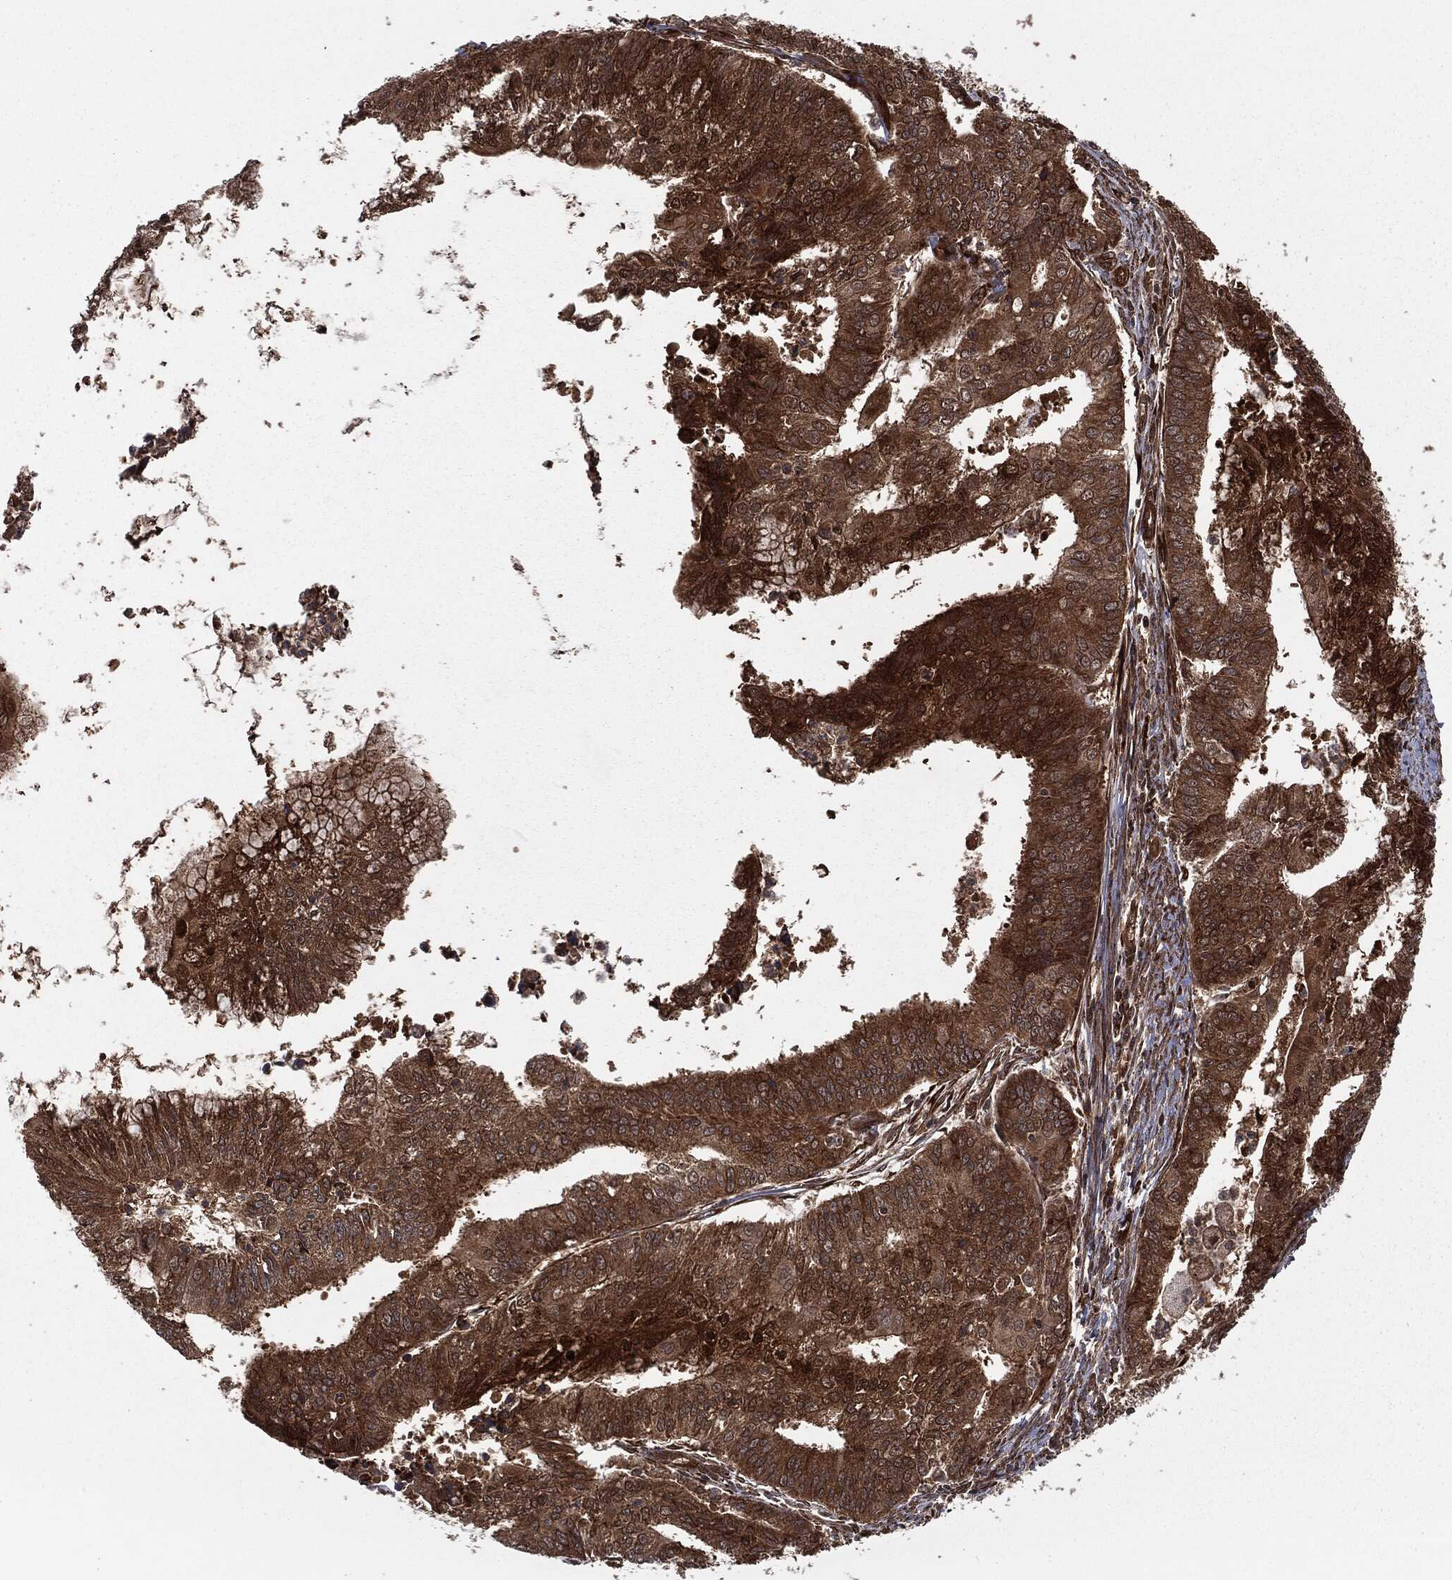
{"staining": {"intensity": "strong", "quantity": ">75%", "location": "cytoplasmic/membranous"}, "tissue": "endometrial cancer", "cell_type": "Tumor cells", "image_type": "cancer", "snomed": [{"axis": "morphology", "description": "Adenocarcinoma, NOS"}, {"axis": "topography", "description": "Endometrium"}], "caption": "This image reveals immunohistochemistry staining of human endometrial cancer (adenocarcinoma), with high strong cytoplasmic/membranous positivity in approximately >75% of tumor cells.", "gene": "RANBP9", "patient": {"sex": "female", "age": 61}}